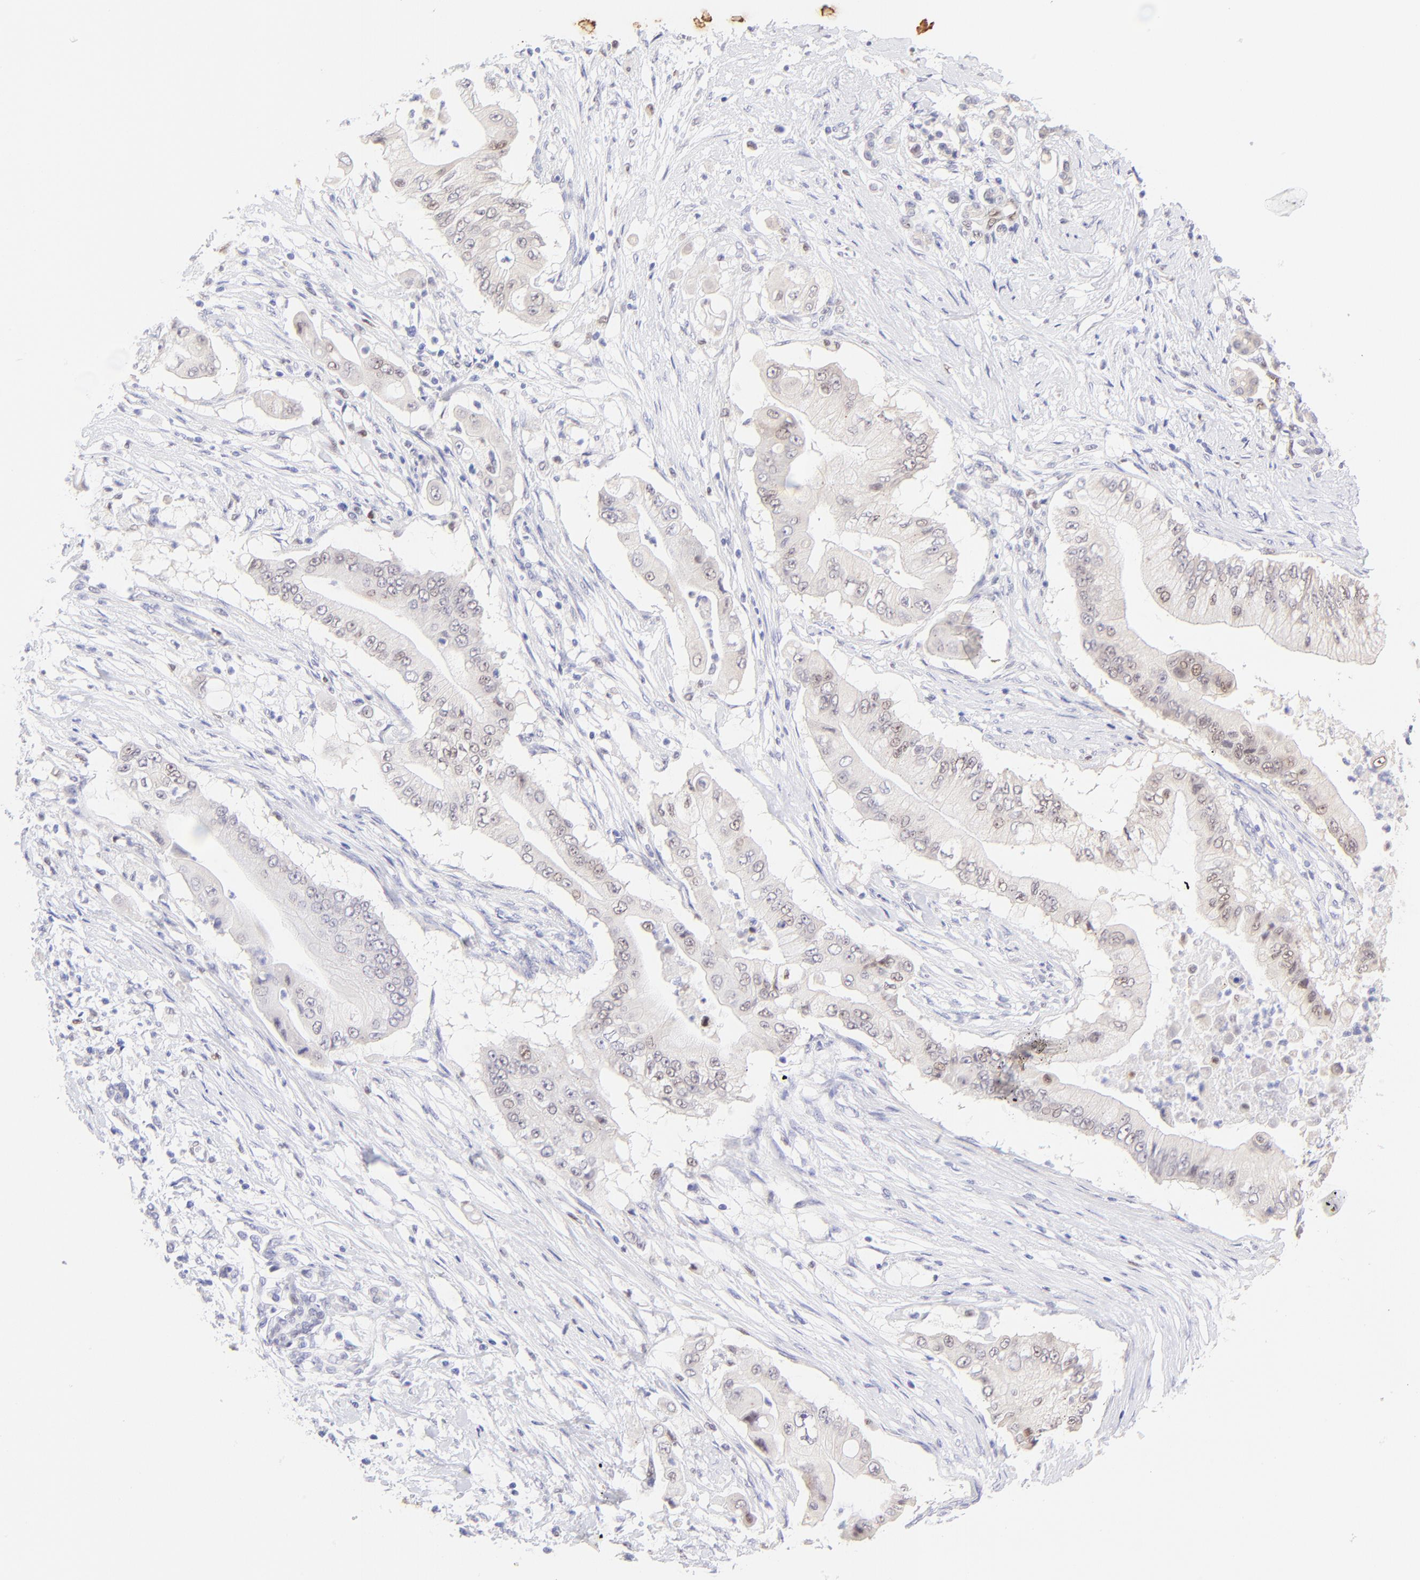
{"staining": {"intensity": "weak", "quantity": "<25%", "location": "nuclear"}, "tissue": "pancreatic cancer", "cell_type": "Tumor cells", "image_type": "cancer", "snomed": [{"axis": "morphology", "description": "Adenocarcinoma, NOS"}, {"axis": "topography", "description": "Pancreas"}], "caption": "There is no significant staining in tumor cells of adenocarcinoma (pancreatic). The staining is performed using DAB (3,3'-diaminobenzidine) brown chromogen with nuclei counter-stained in using hematoxylin.", "gene": "KLF4", "patient": {"sex": "male", "age": 62}}